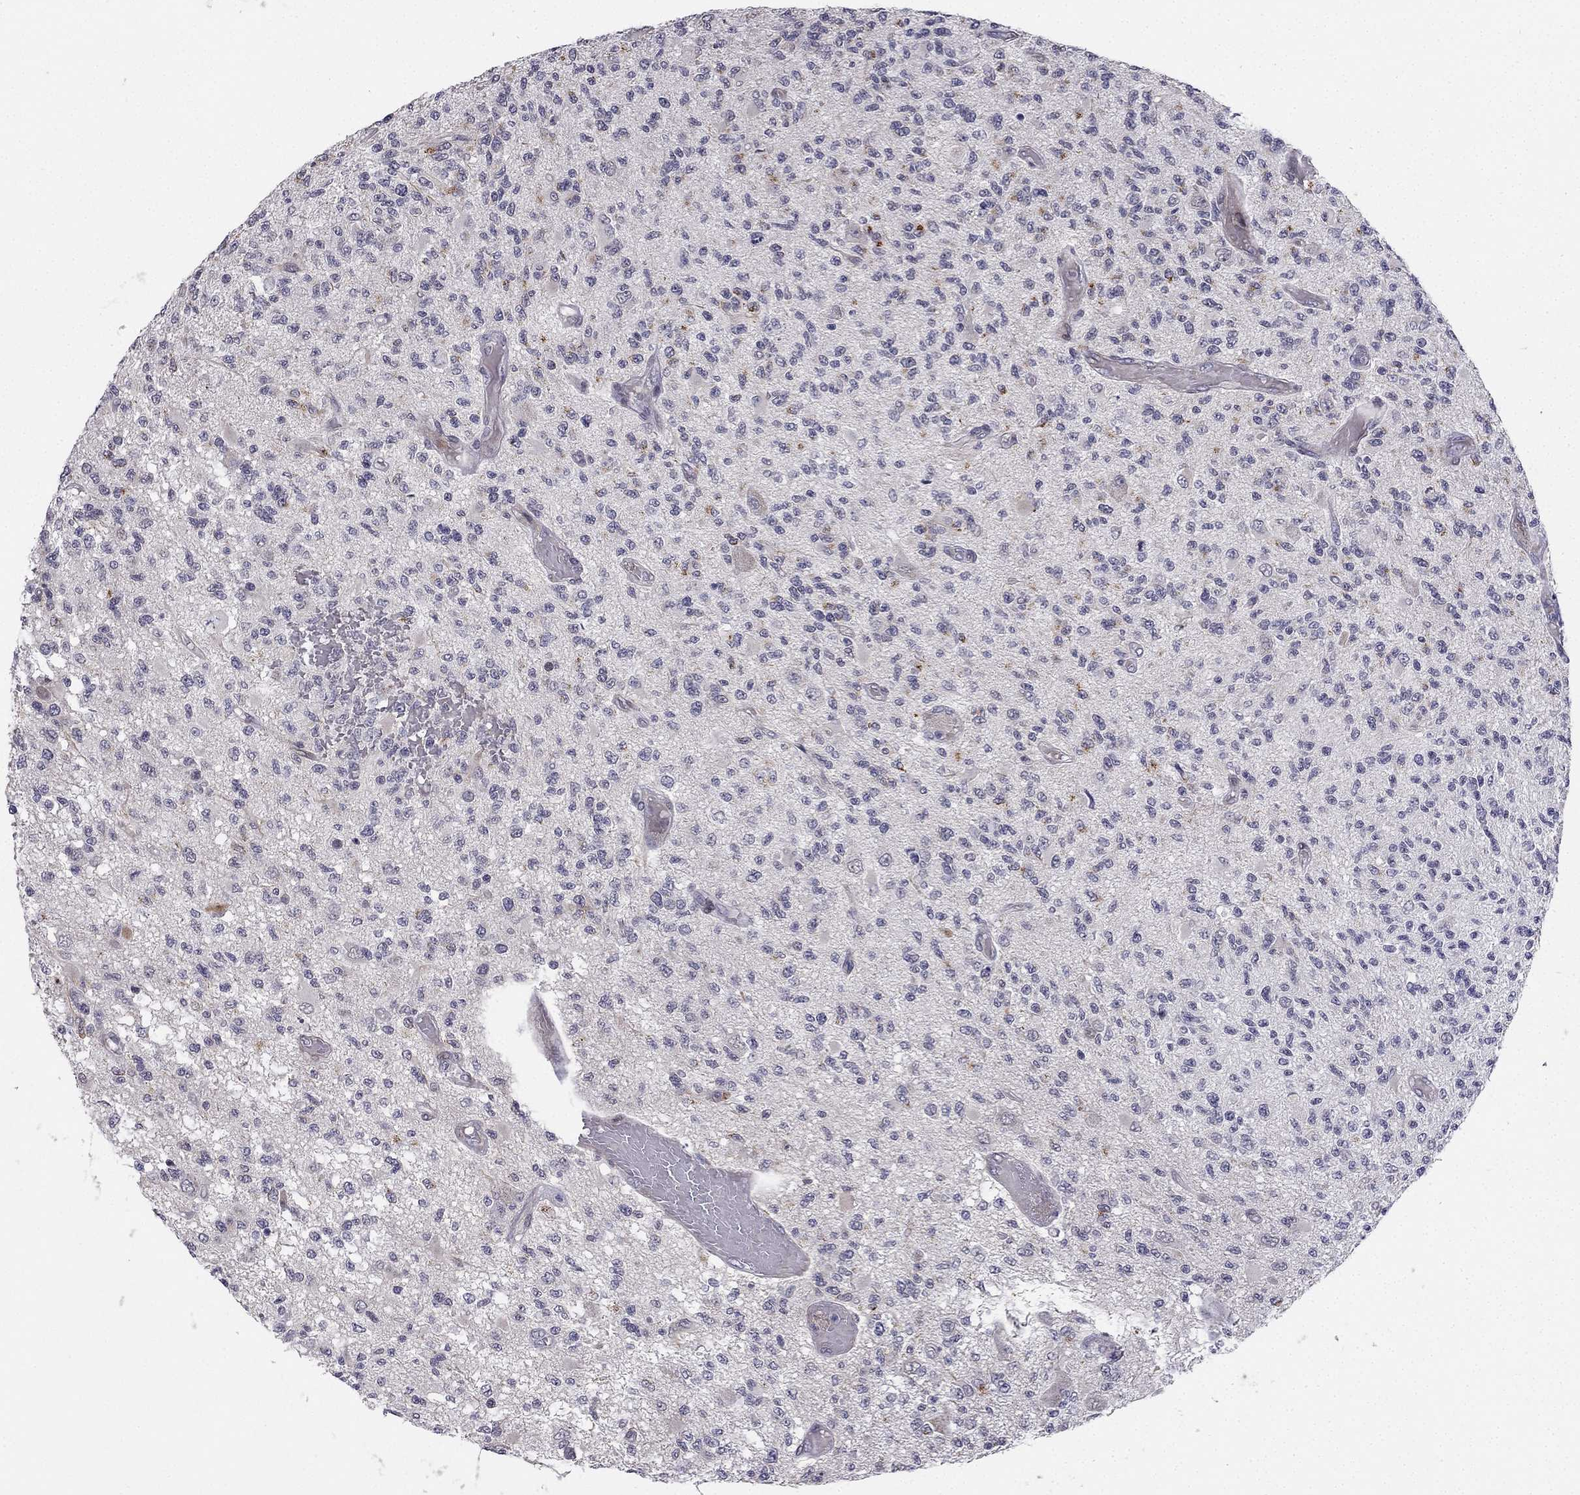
{"staining": {"intensity": "negative", "quantity": "none", "location": "none"}, "tissue": "glioma", "cell_type": "Tumor cells", "image_type": "cancer", "snomed": [{"axis": "morphology", "description": "Glioma, malignant, High grade"}, {"axis": "topography", "description": "Brain"}], "caption": "There is no significant staining in tumor cells of glioma. Nuclei are stained in blue.", "gene": "CHST8", "patient": {"sex": "female", "age": 63}}